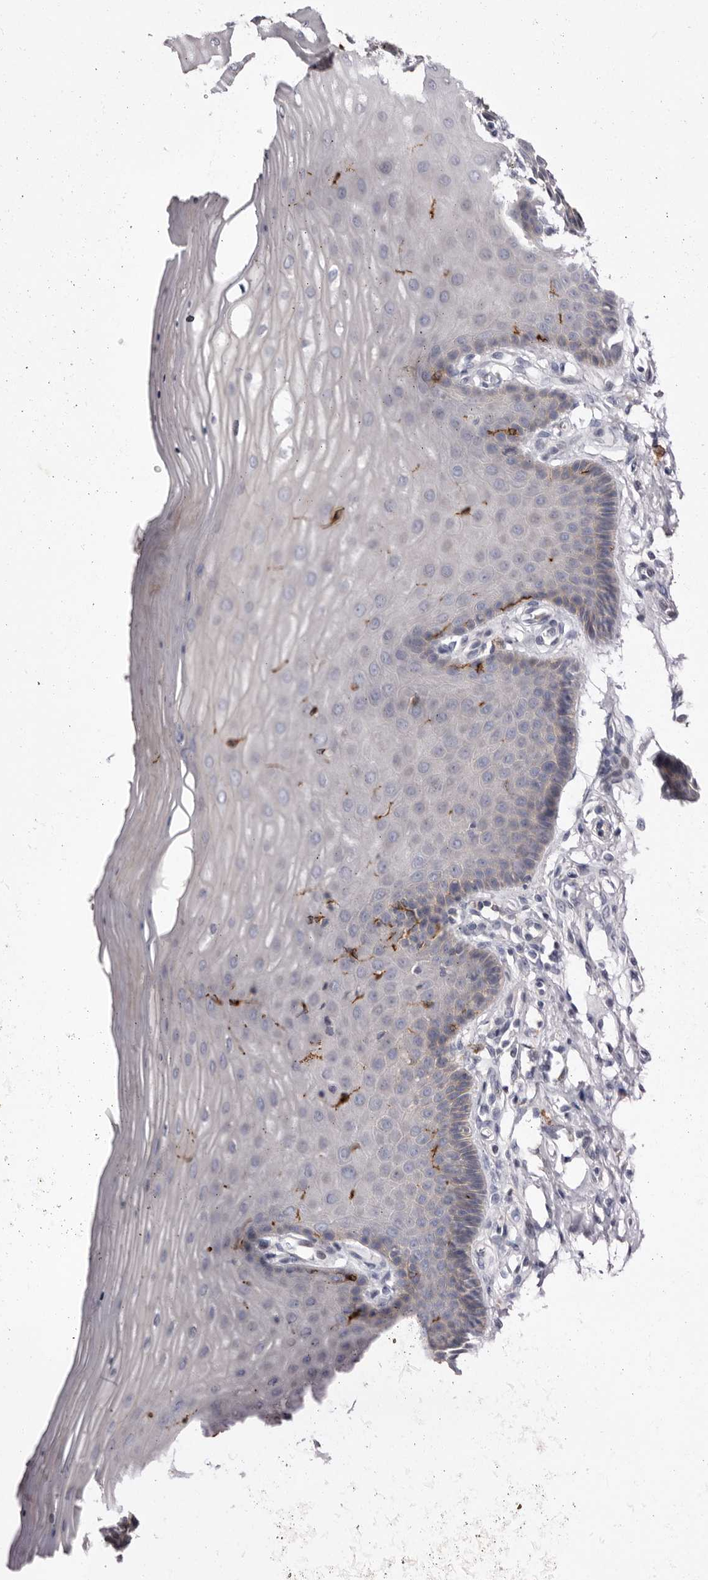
{"staining": {"intensity": "negative", "quantity": "none", "location": "none"}, "tissue": "cervix", "cell_type": "Glandular cells", "image_type": "normal", "snomed": [{"axis": "morphology", "description": "Normal tissue, NOS"}, {"axis": "topography", "description": "Cervix"}], "caption": "High power microscopy image of an immunohistochemistry photomicrograph of unremarkable cervix, revealing no significant positivity in glandular cells.", "gene": "S1PR5", "patient": {"sex": "female", "age": 55}}